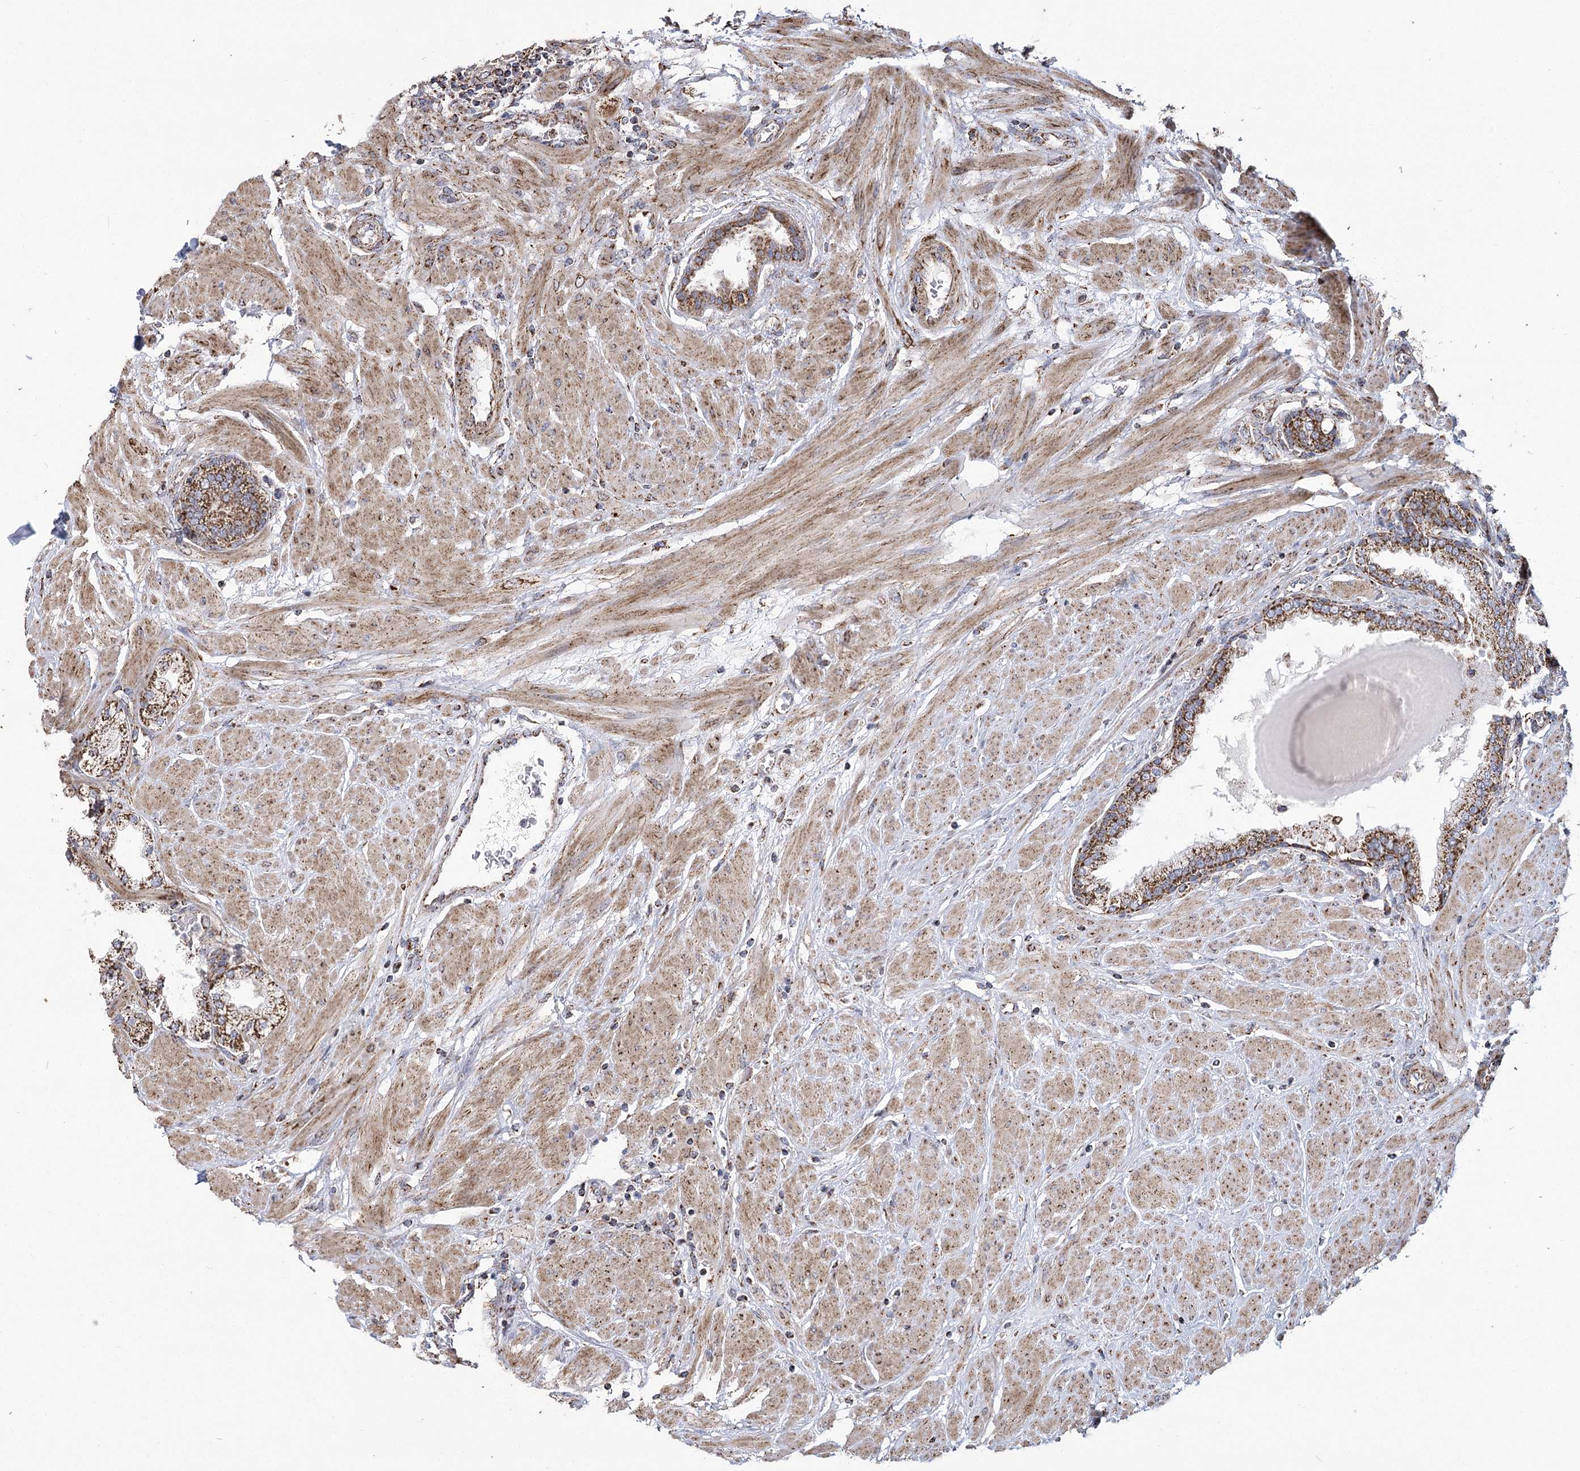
{"staining": {"intensity": "strong", "quantity": "25%-75%", "location": "cytoplasmic/membranous"}, "tissue": "prostate", "cell_type": "Glandular cells", "image_type": "normal", "snomed": [{"axis": "morphology", "description": "Normal tissue, NOS"}, {"axis": "topography", "description": "Prostate"}], "caption": "There is high levels of strong cytoplasmic/membranous staining in glandular cells of benign prostate, as demonstrated by immunohistochemical staining (brown color).", "gene": "RANBP3L", "patient": {"sex": "male", "age": 51}}